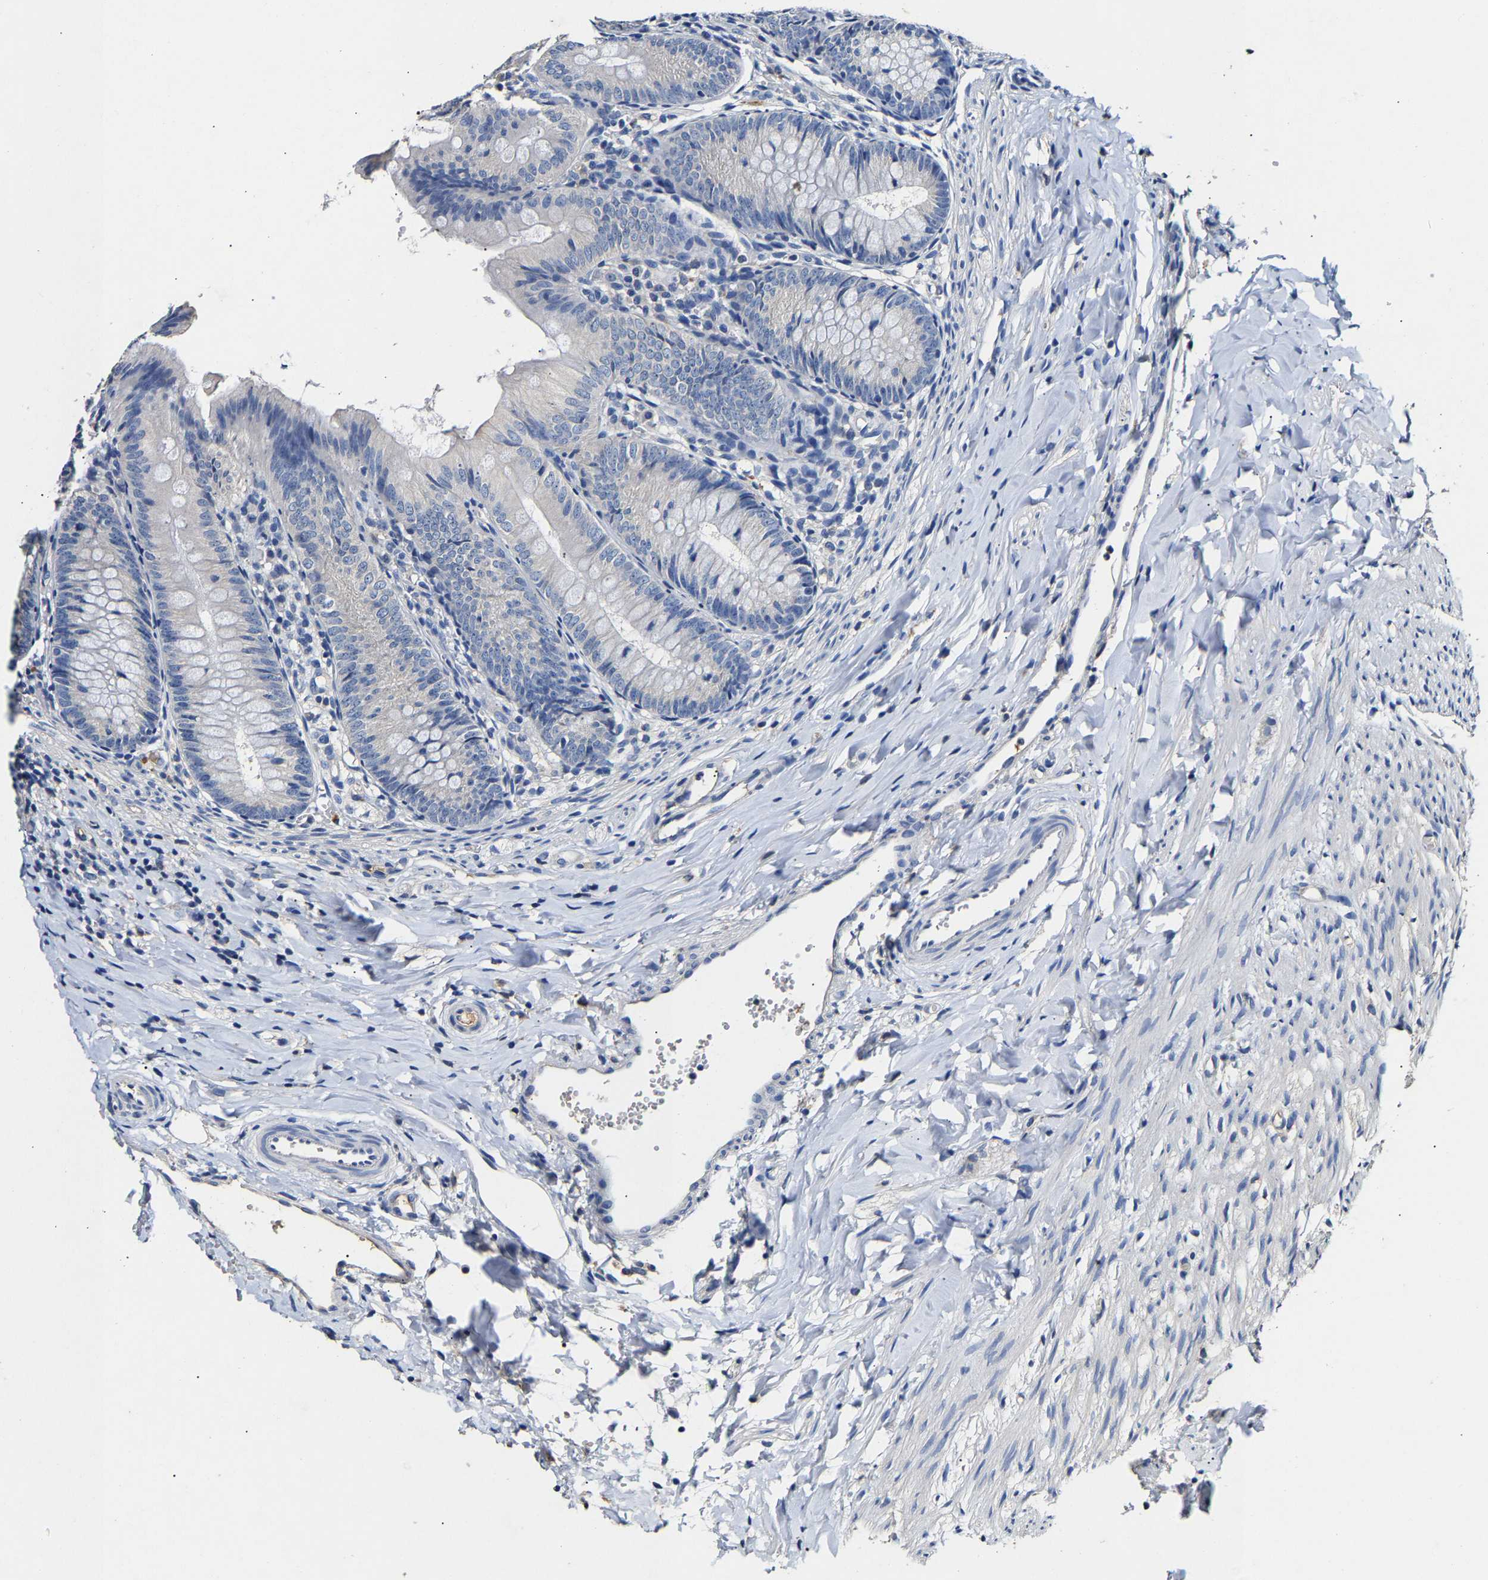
{"staining": {"intensity": "negative", "quantity": "none", "location": "none"}, "tissue": "appendix", "cell_type": "Glandular cells", "image_type": "normal", "snomed": [{"axis": "morphology", "description": "Normal tissue, NOS"}, {"axis": "topography", "description": "Appendix"}], "caption": "Immunohistochemistry (IHC) image of benign appendix stained for a protein (brown), which exhibits no positivity in glandular cells.", "gene": "SLCO2B1", "patient": {"sex": "male", "age": 1}}